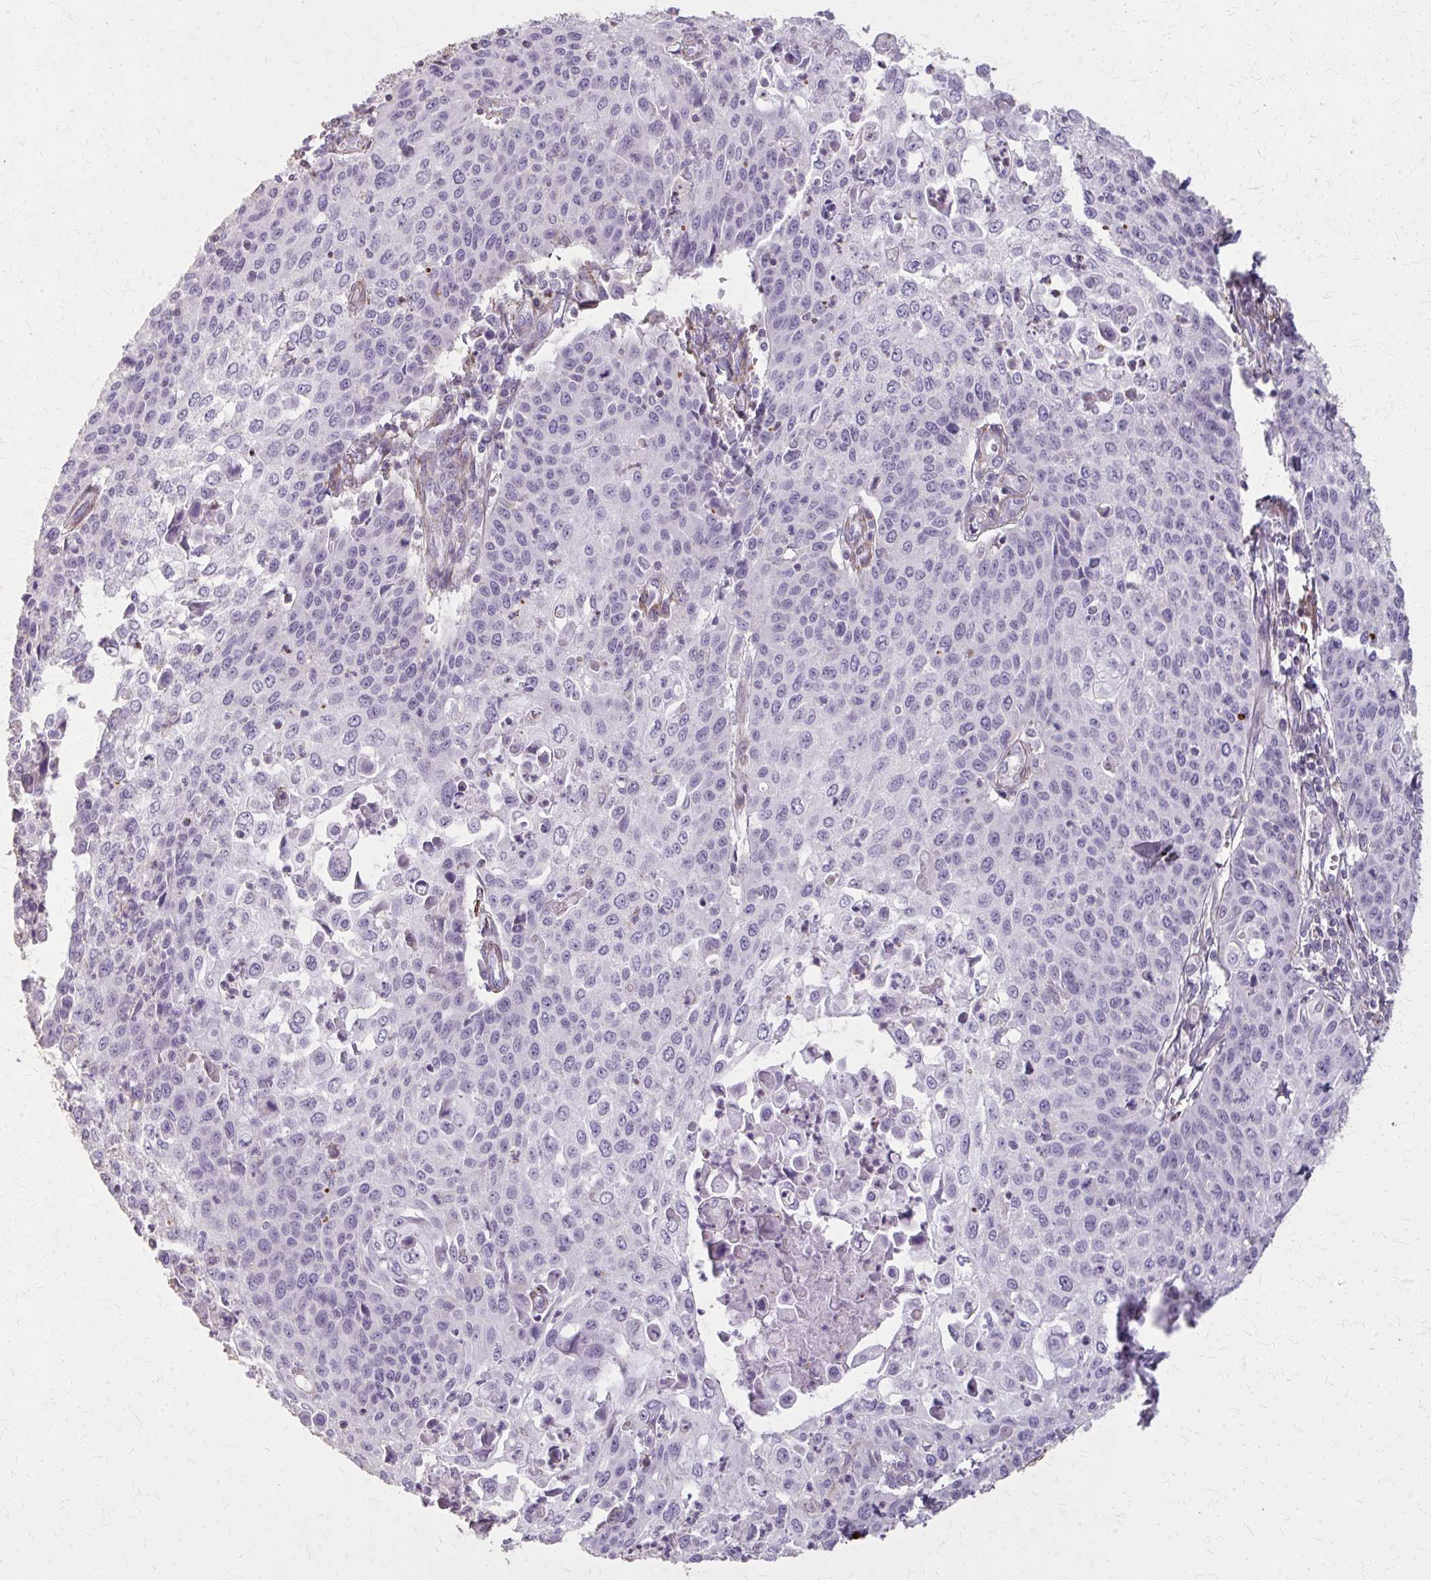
{"staining": {"intensity": "negative", "quantity": "none", "location": "none"}, "tissue": "cervical cancer", "cell_type": "Tumor cells", "image_type": "cancer", "snomed": [{"axis": "morphology", "description": "Squamous cell carcinoma, NOS"}, {"axis": "topography", "description": "Cervix"}], "caption": "There is no significant expression in tumor cells of cervical squamous cell carcinoma.", "gene": "TENM4", "patient": {"sex": "female", "age": 65}}